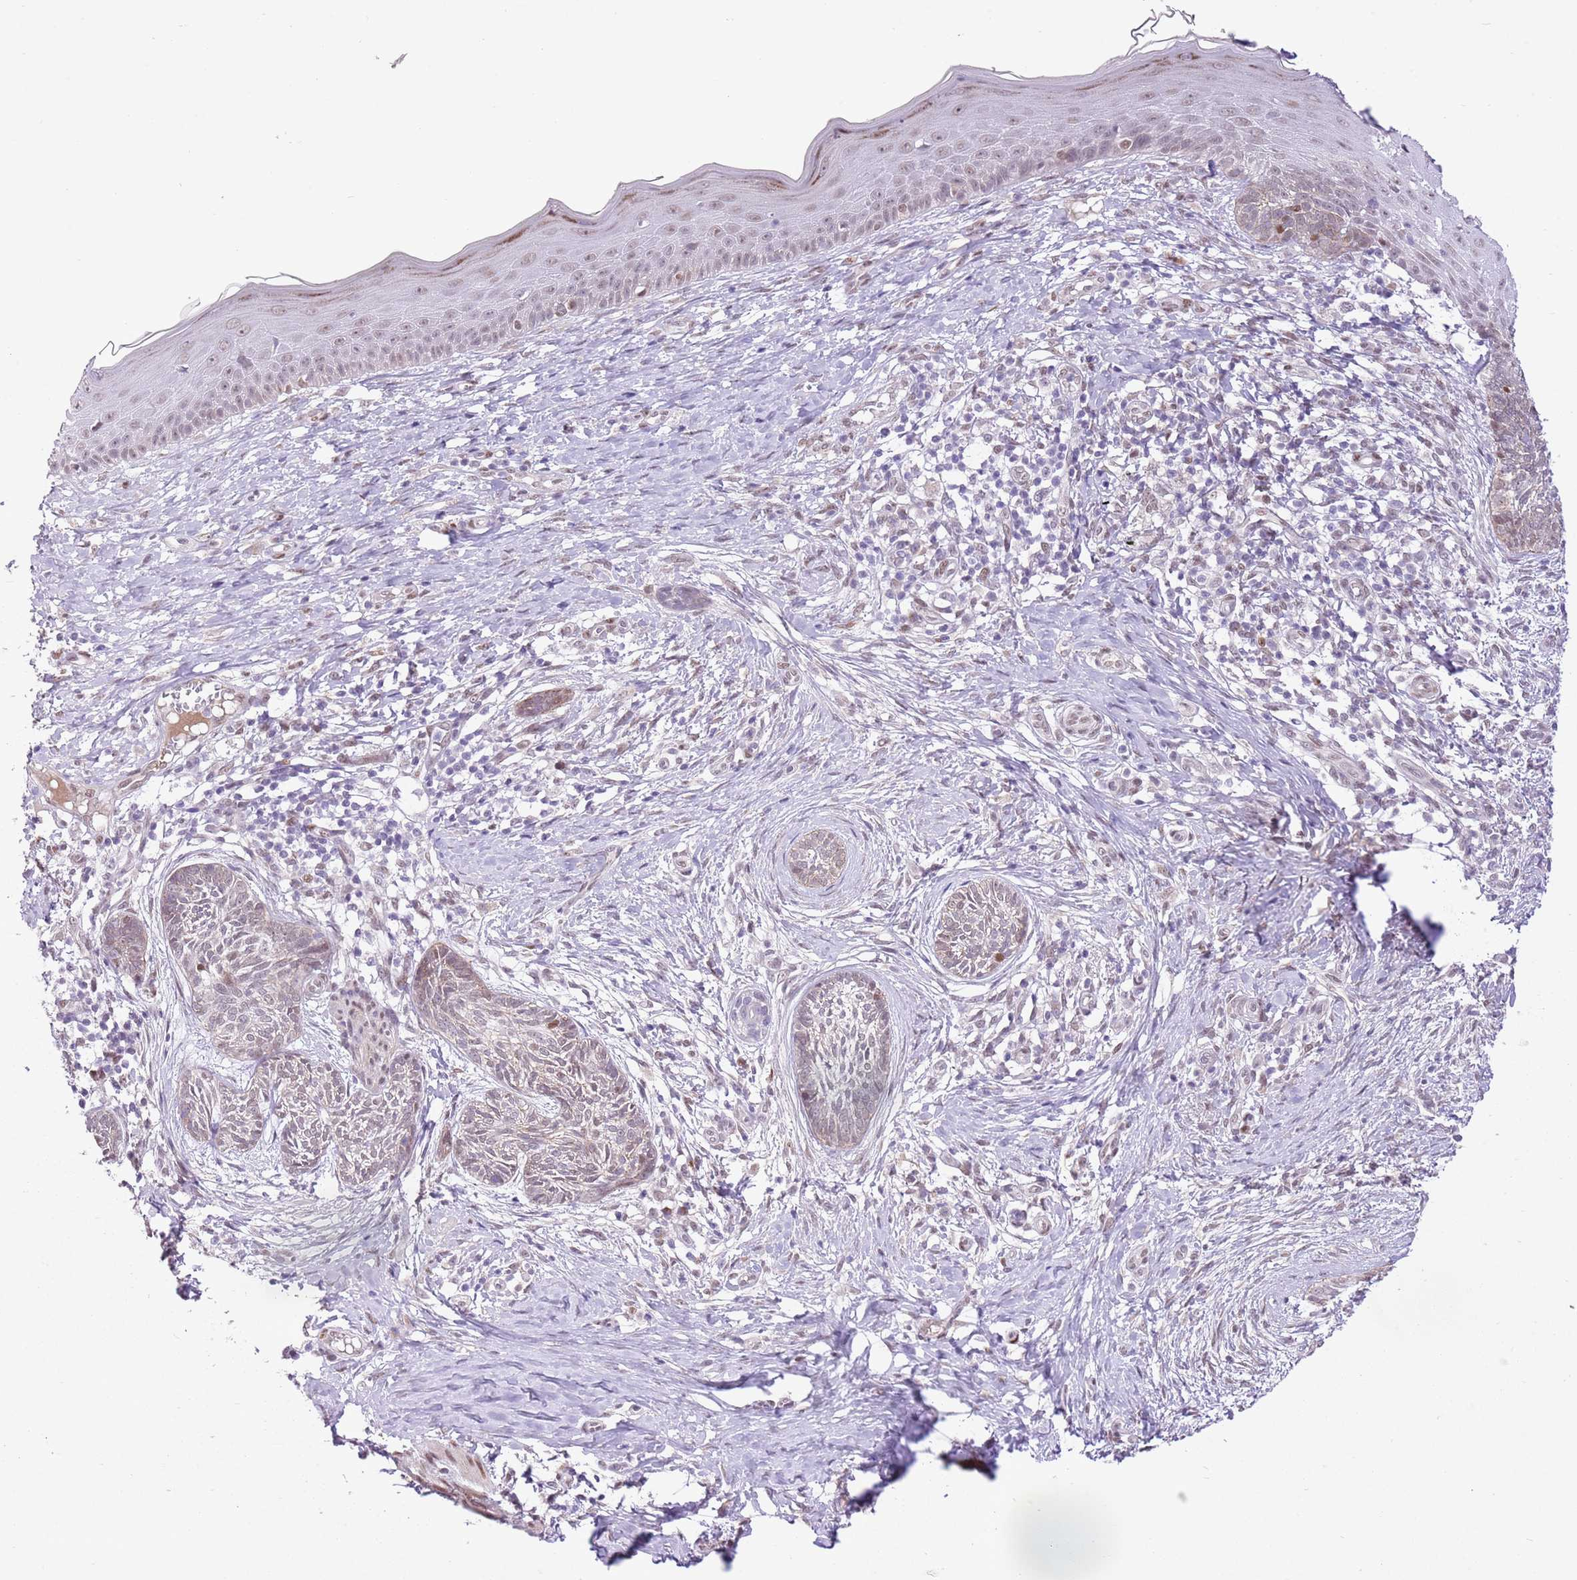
{"staining": {"intensity": "weak", "quantity": "<25%", "location": "nuclear"}, "tissue": "skin cancer", "cell_type": "Tumor cells", "image_type": "cancer", "snomed": [{"axis": "morphology", "description": "Basal cell carcinoma"}, {"axis": "topography", "description": "Skin"}], "caption": "Tumor cells show no significant protein positivity in skin cancer (basal cell carcinoma).", "gene": "NACC2", "patient": {"sex": "male", "age": 73}}